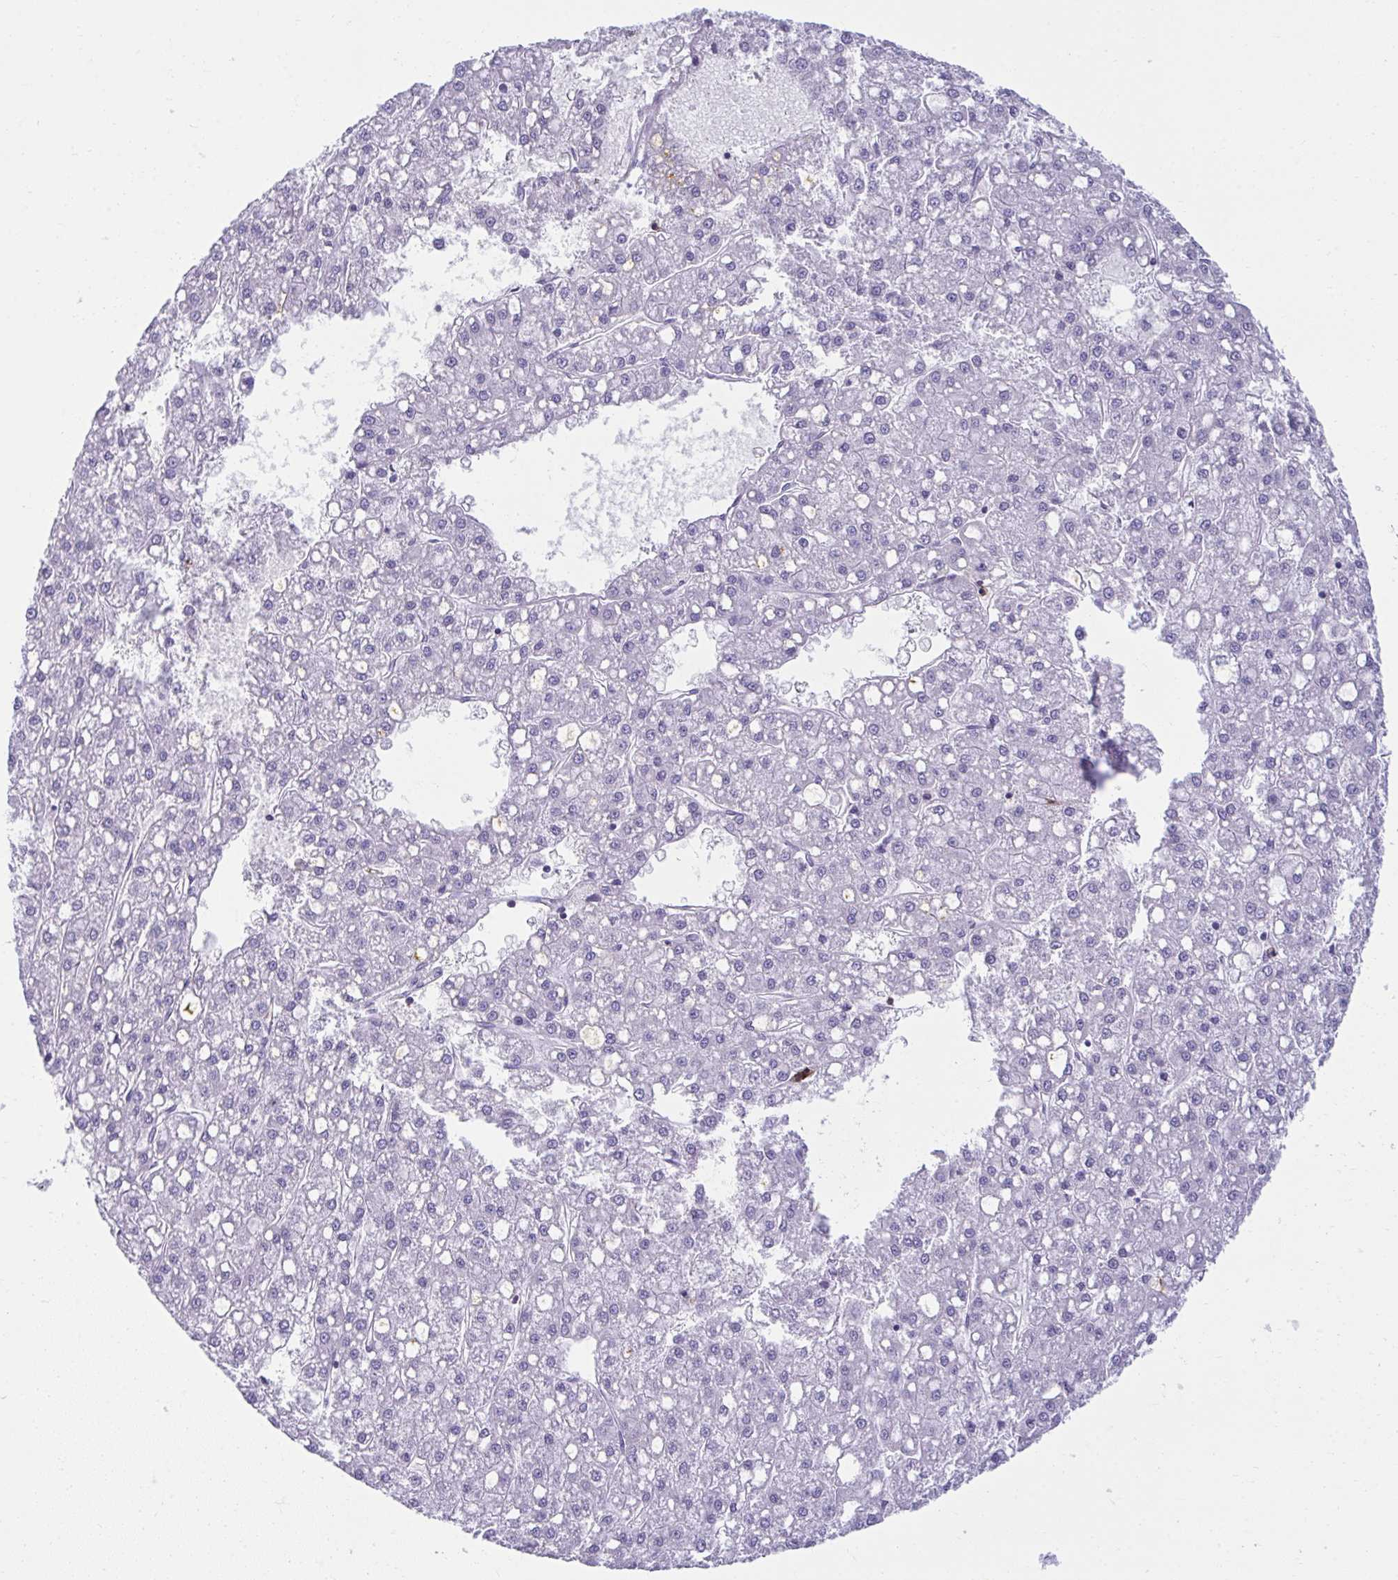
{"staining": {"intensity": "negative", "quantity": "none", "location": "none"}, "tissue": "liver cancer", "cell_type": "Tumor cells", "image_type": "cancer", "snomed": [{"axis": "morphology", "description": "Carcinoma, Hepatocellular, NOS"}, {"axis": "topography", "description": "Liver"}], "caption": "DAB (3,3'-diaminobenzidine) immunohistochemical staining of hepatocellular carcinoma (liver) displays no significant staining in tumor cells. Brightfield microscopy of immunohistochemistry (IHC) stained with DAB (3,3'-diaminobenzidine) (brown) and hematoxylin (blue), captured at high magnification.", "gene": "SPN", "patient": {"sex": "male", "age": 67}}